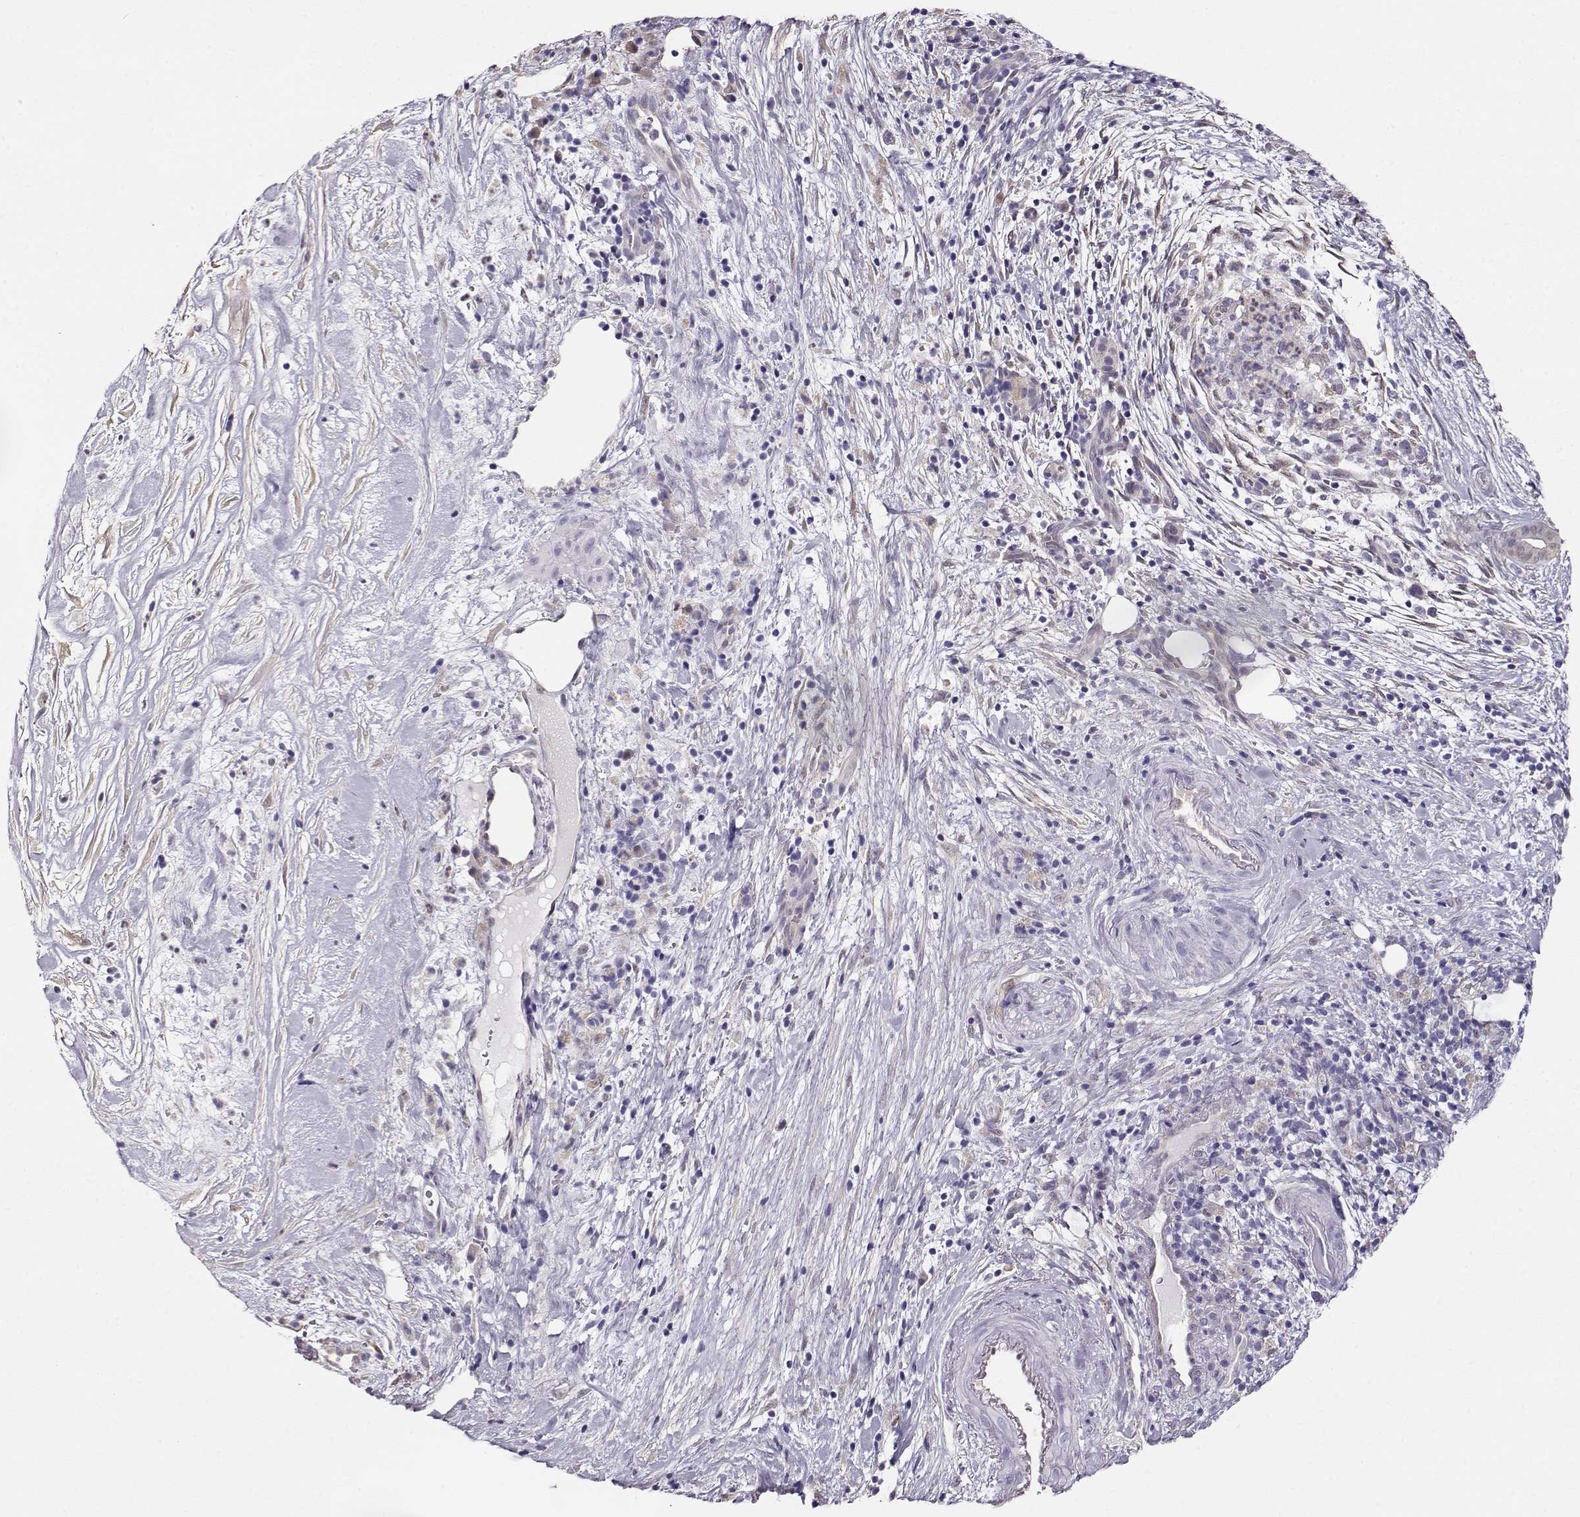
{"staining": {"intensity": "weak", "quantity": "<25%", "location": "cytoplasmic/membranous,nuclear"}, "tissue": "pancreatic cancer", "cell_type": "Tumor cells", "image_type": "cancer", "snomed": [{"axis": "morphology", "description": "Adenocarcinoma, NOS"}, {"axis": "topography", "description": "Pancreas"}], "caption": "Pancreatic cancer (adenocarcinoma) was stained to show a protein in brown. There is no significant positivity in tumor cells.", "gene": "CCR8", "patient": {"sex": "male", "age": 44}}